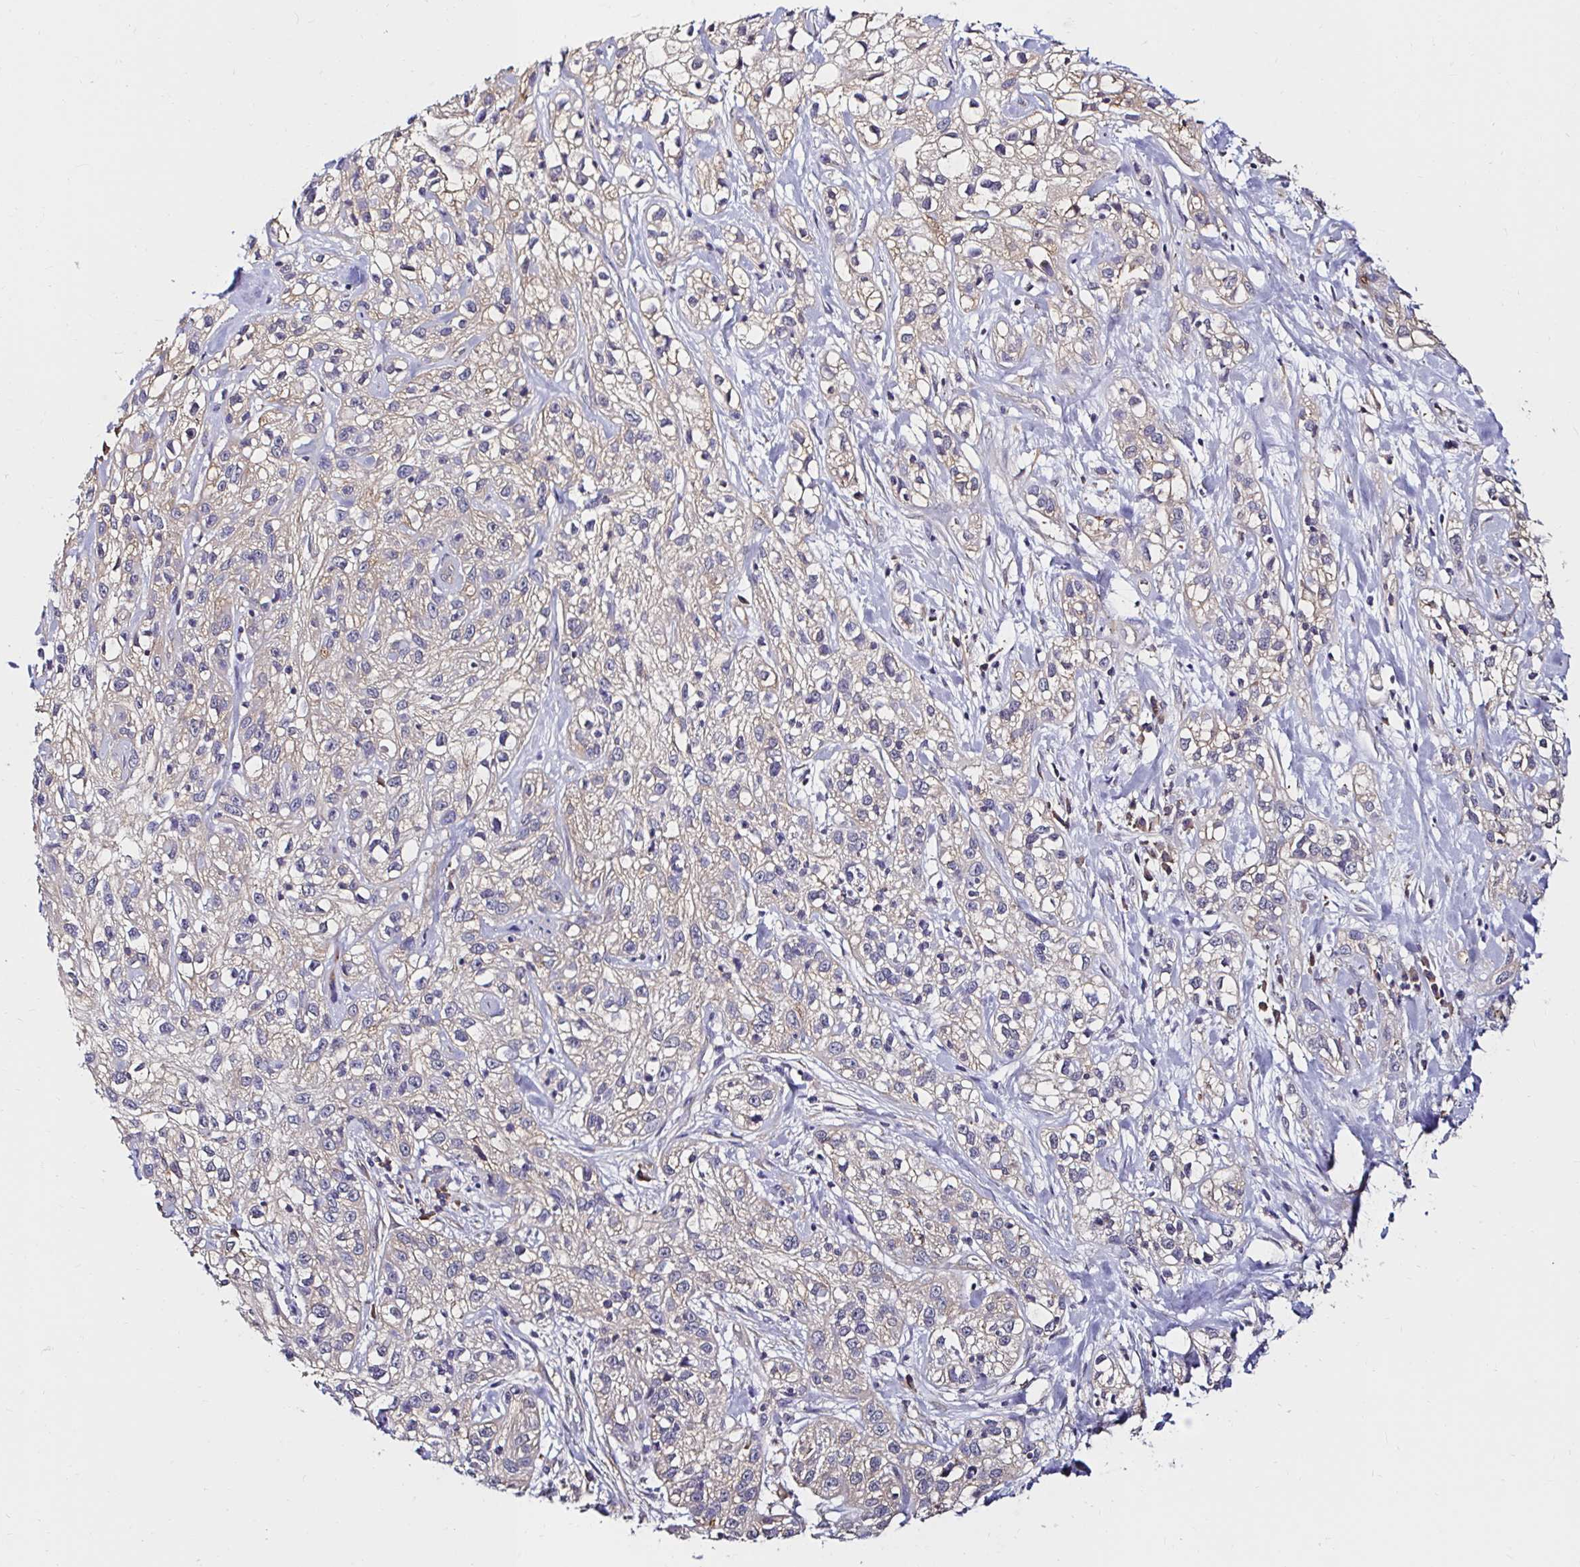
{"staining": {"intensity": "negative", "quantity": "none", "location": "none"}, "tissue": "skin cancer", "cell_type": "Tumor cells", "image_type": "cancer", "snomed": [{"axis": "morphology", "description": "Squamous cell carcinoma, NOS"}, {"axis": "topography", "description": "Skin"}], "caption": "DAB immunohistochemical staining of skin cancer shows no significant staining in tumor cells.", "gene": "RSRP1", "patient": {"sex": "male", "age": 82}}